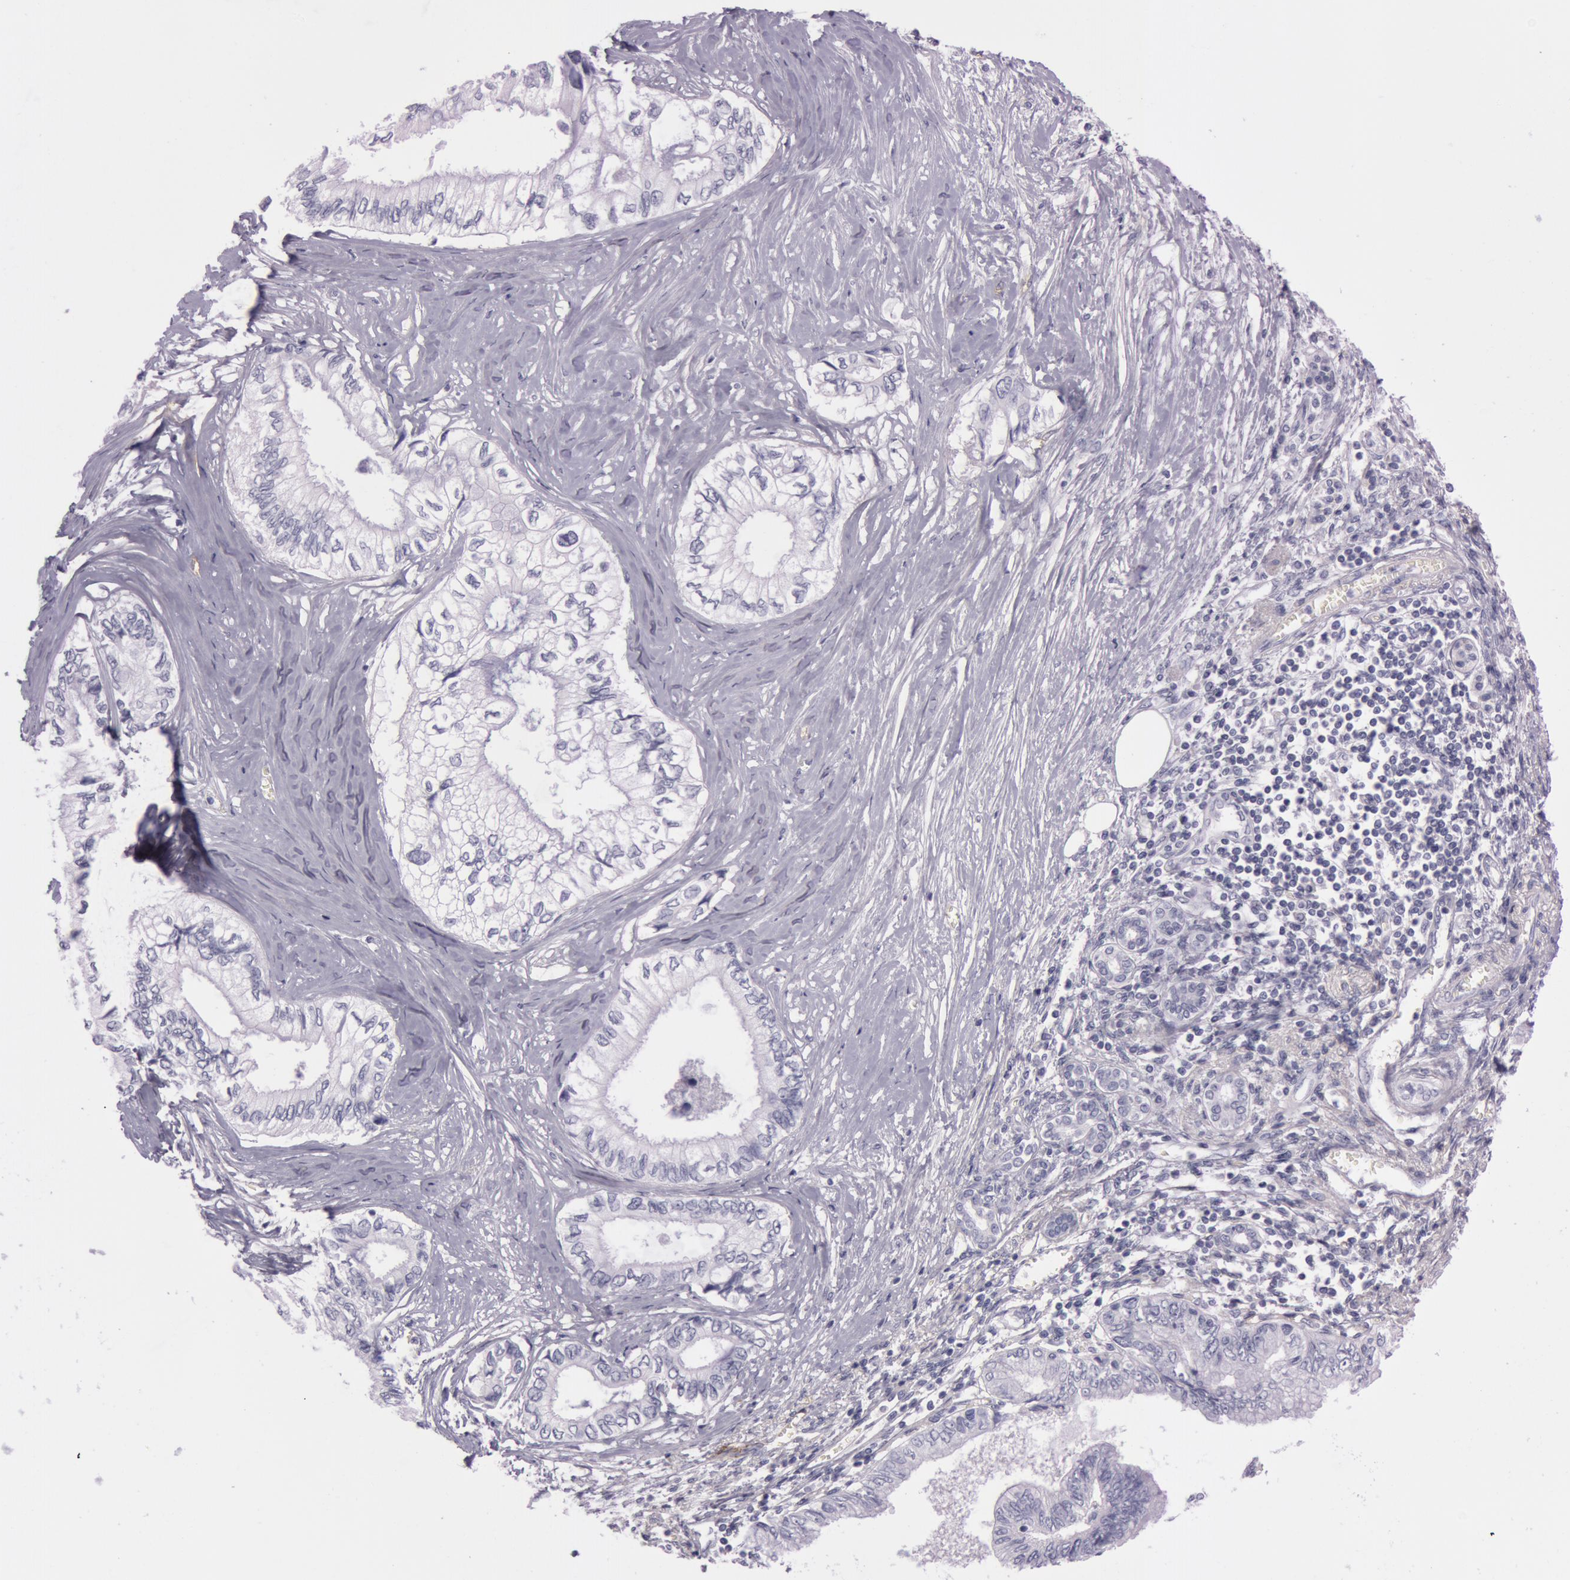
{"staining": {"intensity": "negative", "quantity": "none", "location": "none"}, "tissue": "pancreatic cancer", "cell_type": "Tumor cells", "image_type": "cancer", "snomed": [{"axis": "morphology", "description": "Adenocarcinoma, NOS"}, {"axis": "topography", "description": "Pancreas"}], "caption": "Tumor cells show no significant protein expression in pancreatic cancer.", "gene": "FOLH1", "patient": {"sex": "female", "age": 66}}